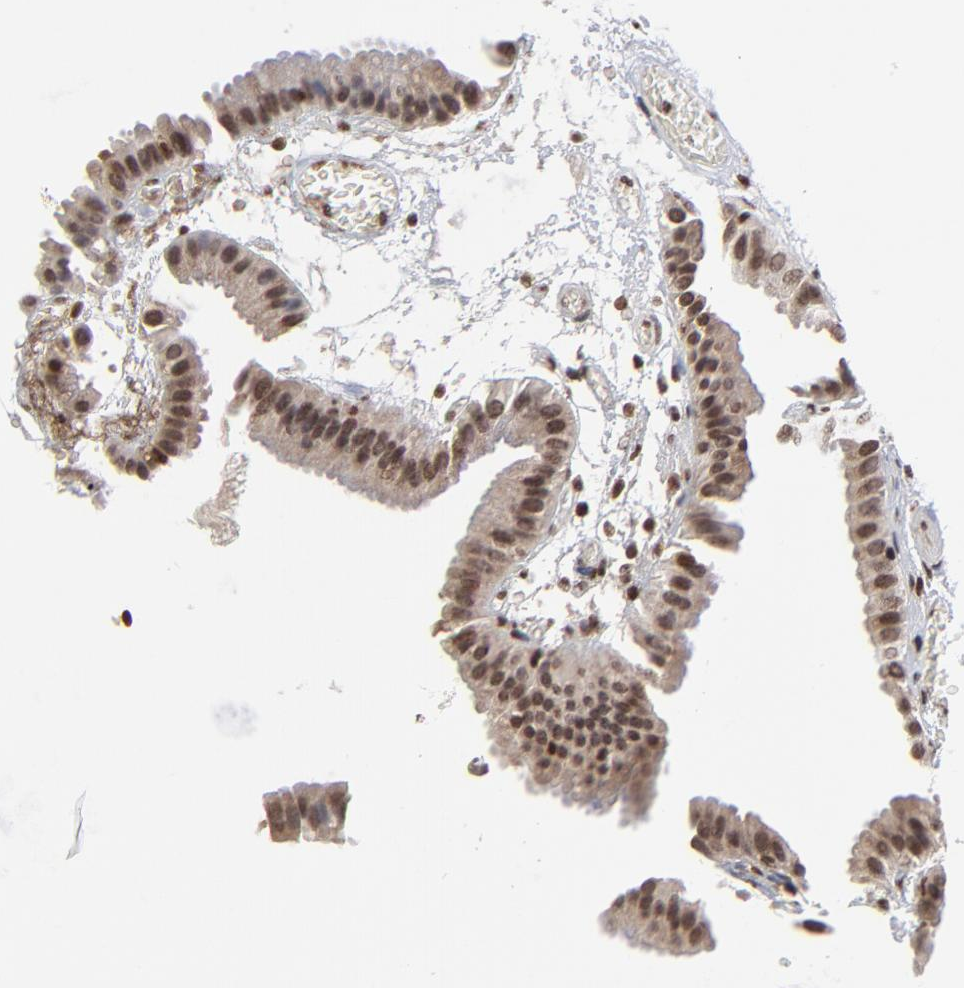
{"staining": {"intensity": "moderate", "quantity": ">75%", "location": "nuclear"}, "tissue": "gallbladder", "cell_type": "Glandular cells", "image_type": "normal", "snomed": [{"axis": "morphology", "description": "Normal tissue, NOS"}, {"axis": "topography", "description": "Gallbladder"}], "caption": "IHC histopathology image of benign gallbladder: gallbladder stained using immunohistochemistry reveals medium levels of moderate protein expression localized specifically in the nuclear of glandular cells, appearing as a nuclear brown color.", "gene": "ZNF777", "patient": {"sex": "female", "age": 63}}